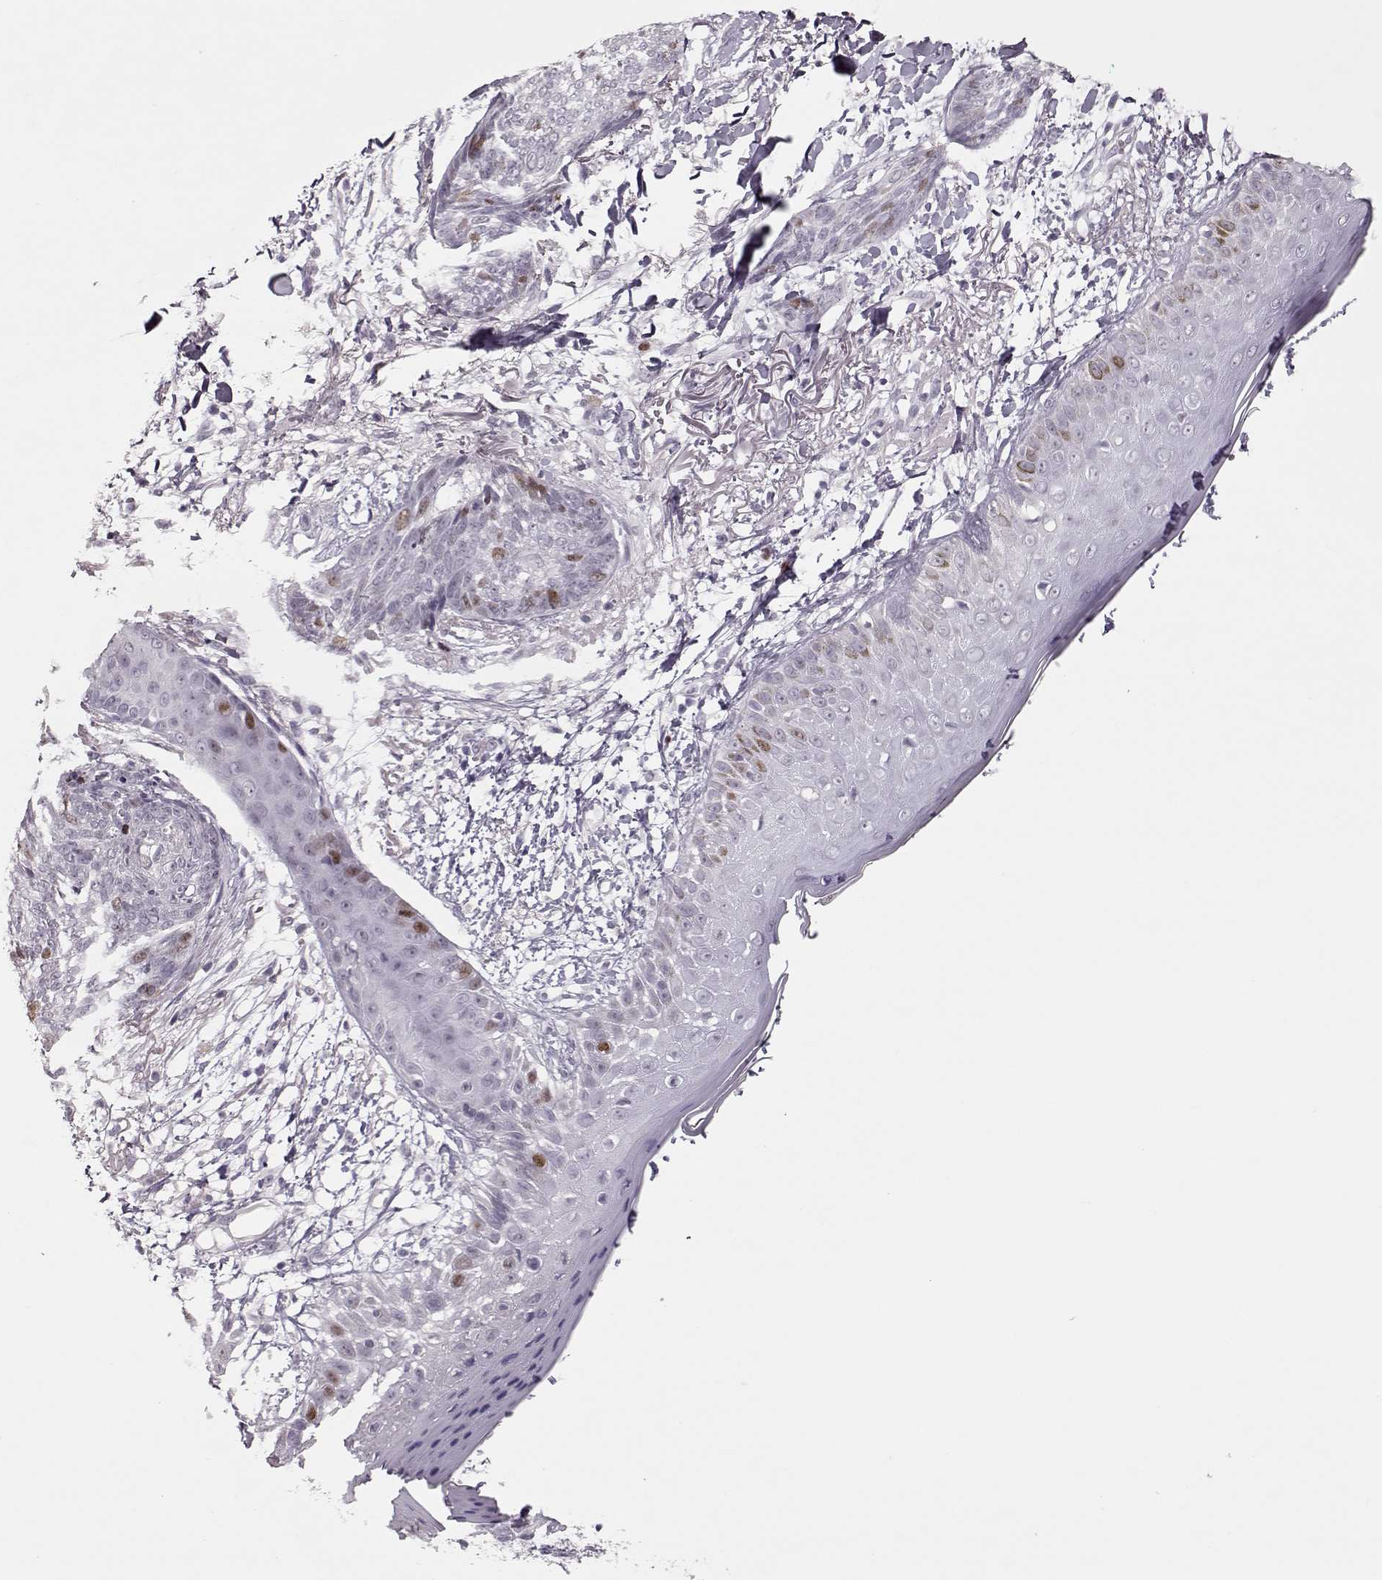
{"staining": {"intensity": "moderate", "quantity": "<25%", "location": "nuclear"}, "tissue": "skin cancer", "cell_type": "Tumor cells", "image_type": "cancer", "snomed": [{"axis": "morphology", "description": "Normal tissue, NOS"}, {"axis": "morphology", "description": "Basal cell carcinoma"}, {"axis": "topography", "description": "Skin"}], "caption": "Protein staining shows moderate nuclear expression in approximately <25% of tumor cells in basal cell carcinoma (skin).", "gene": "SGO1", "patient": {"sex": "male", "age": 84}}